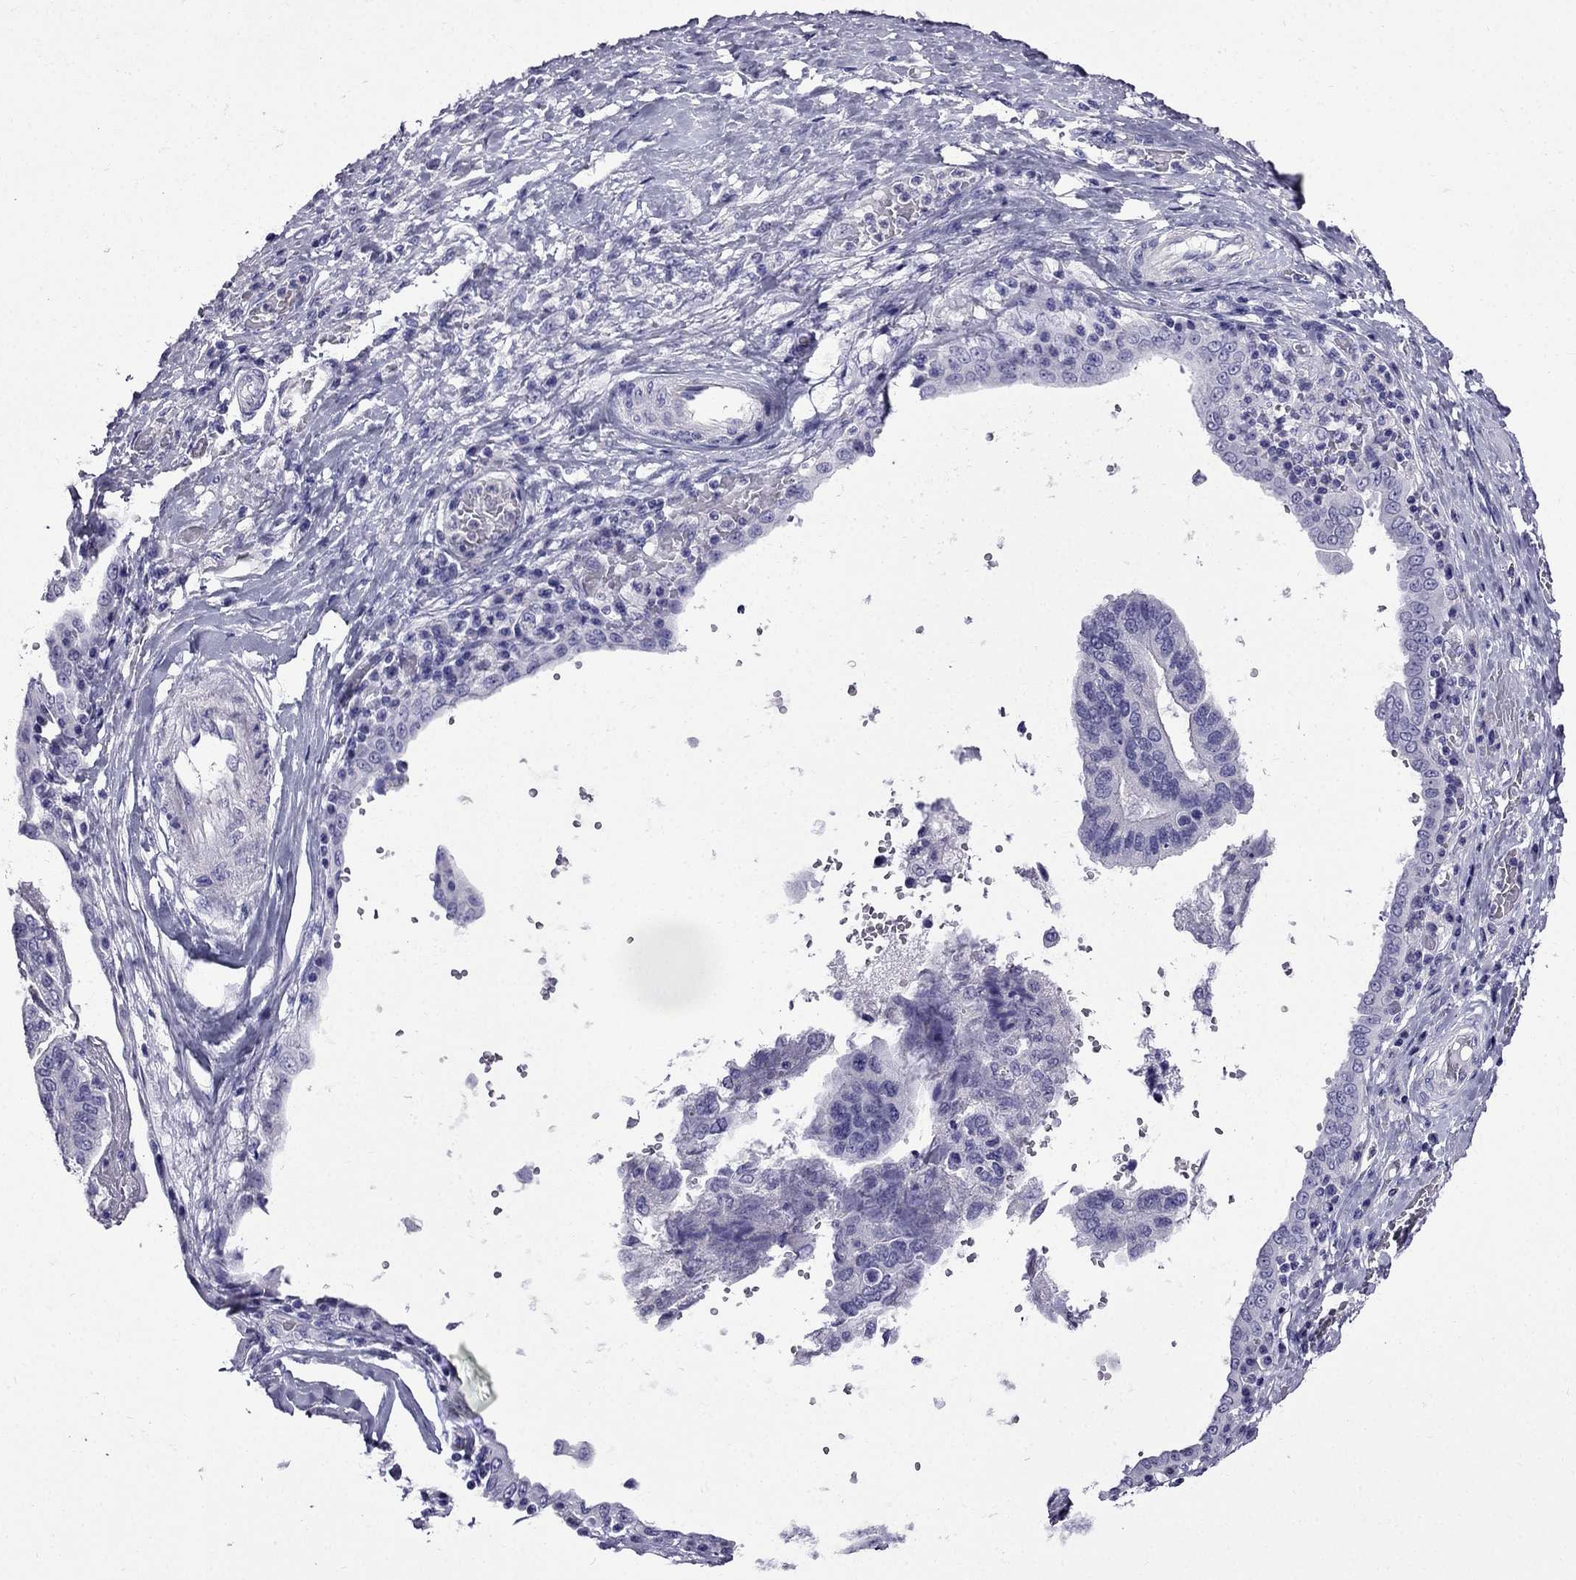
{"staining": {"intensity": "negative", "quantity": "none", "location": "none"}, "tissue": "ovarian cancer", "cell_type": "Tumor cells", "image_type": "cancer", "snomed": [{"axis": "morphology", "description": "Cystadenocarcinoma, serous, NOS"}, {"axis": "topography", "description": "Ovary"}], "caption": "This histopathology image is of ovarian serous cystadenocarcinoma stained with IHC to label a protein in brown with the nuclei are counter-stained blue. There is no staining in tumor cells.", "gene": "ERC2", "patient": {"sex": "female", "age": 79}}